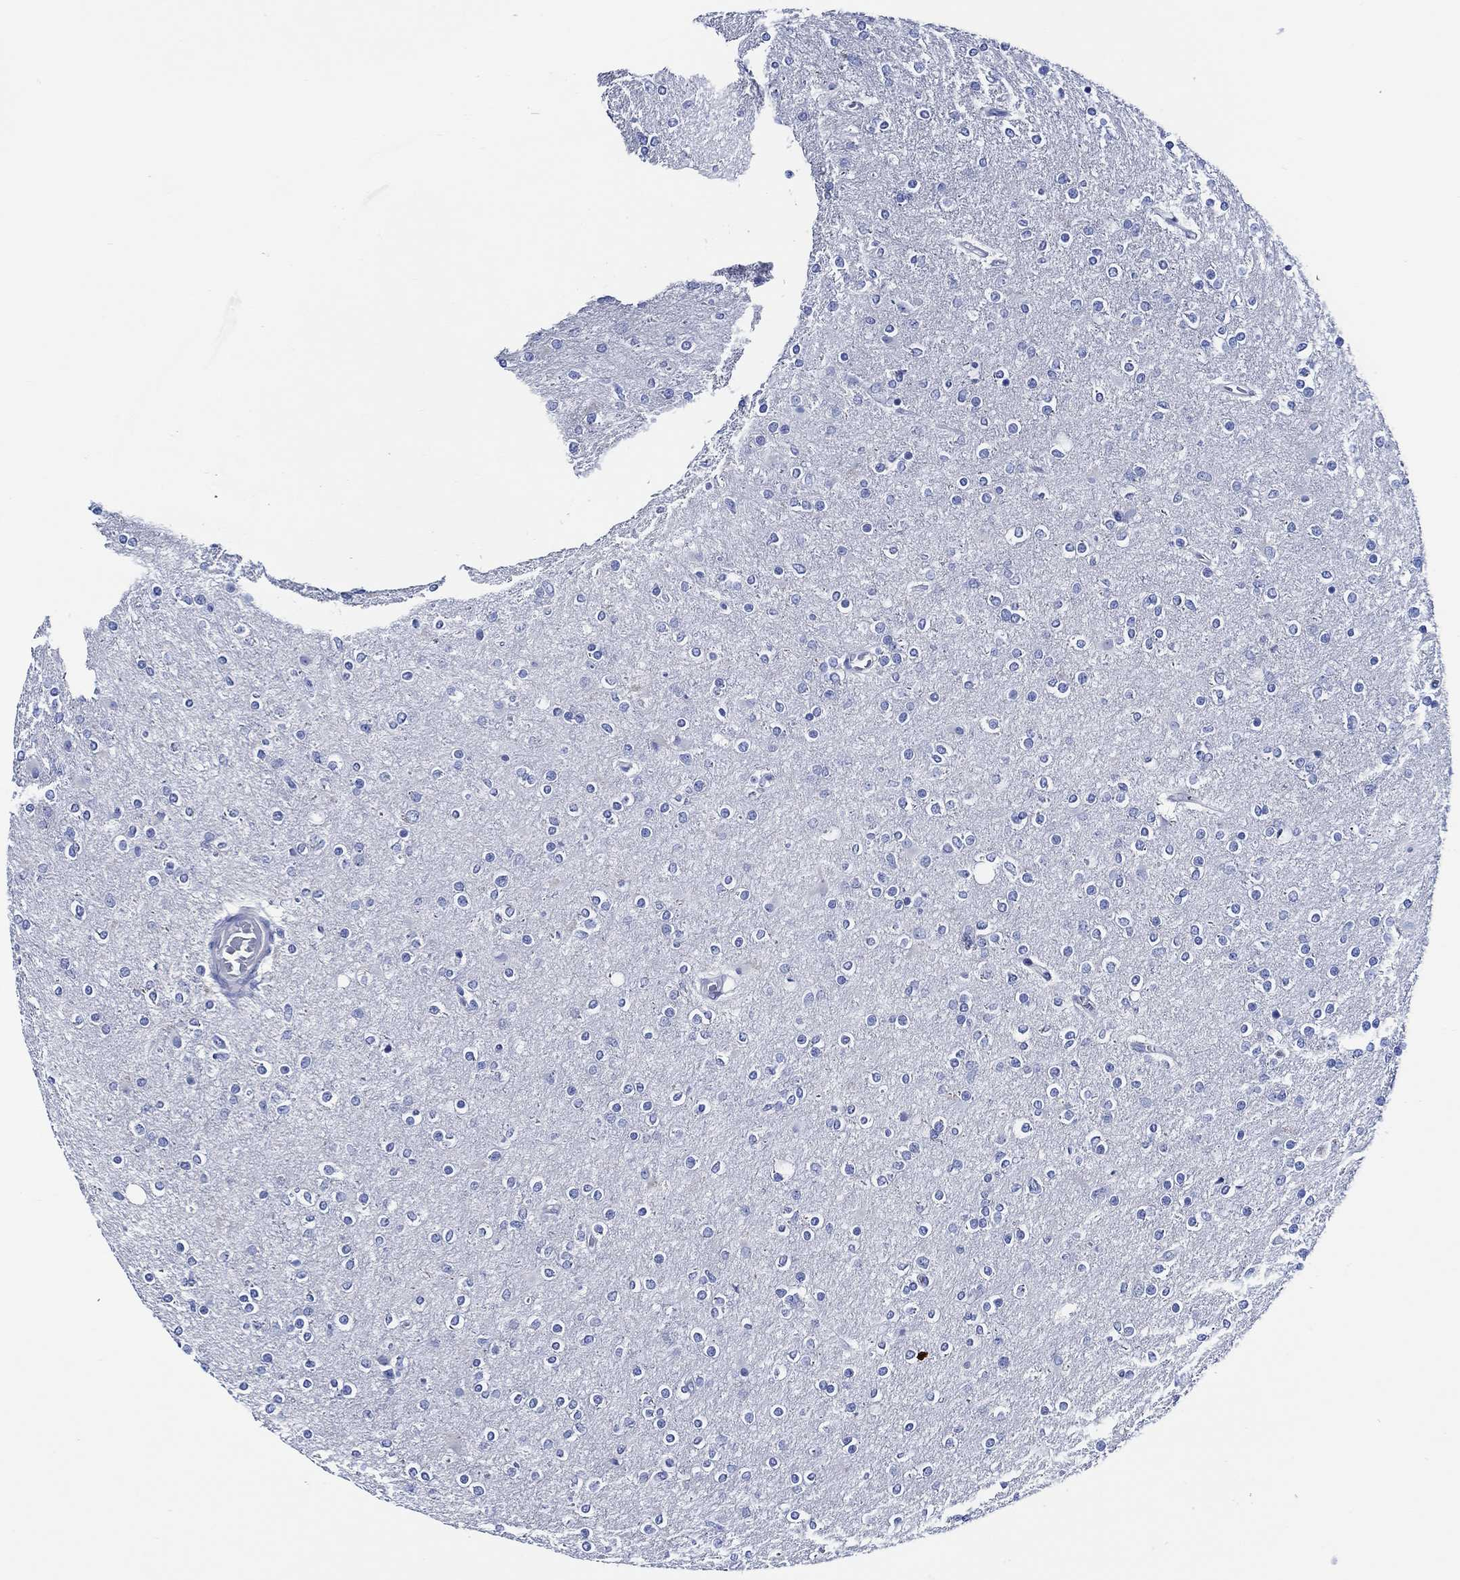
{"staining": {"intensity": "negative", "quantity": "none", "location": "none"}, "tissue": "glioma", "cell_type": "Tumor cells", "image_type": "cancer", "snomed": [{"axis": "morphology", "description": "Glioma, malignant, High grade"}, {"axis": "topography", "description": "Cerebral cortex"}], "caption": "IHC of human malignant high-grade glioma exhibits no expression in tumor cells. (DAB (3,3'-diaminobenzidine) immunohistochemistry (IHC), high magnification).", "gene": "WDR62", "patient": {"sex": "male", "age": 70}}